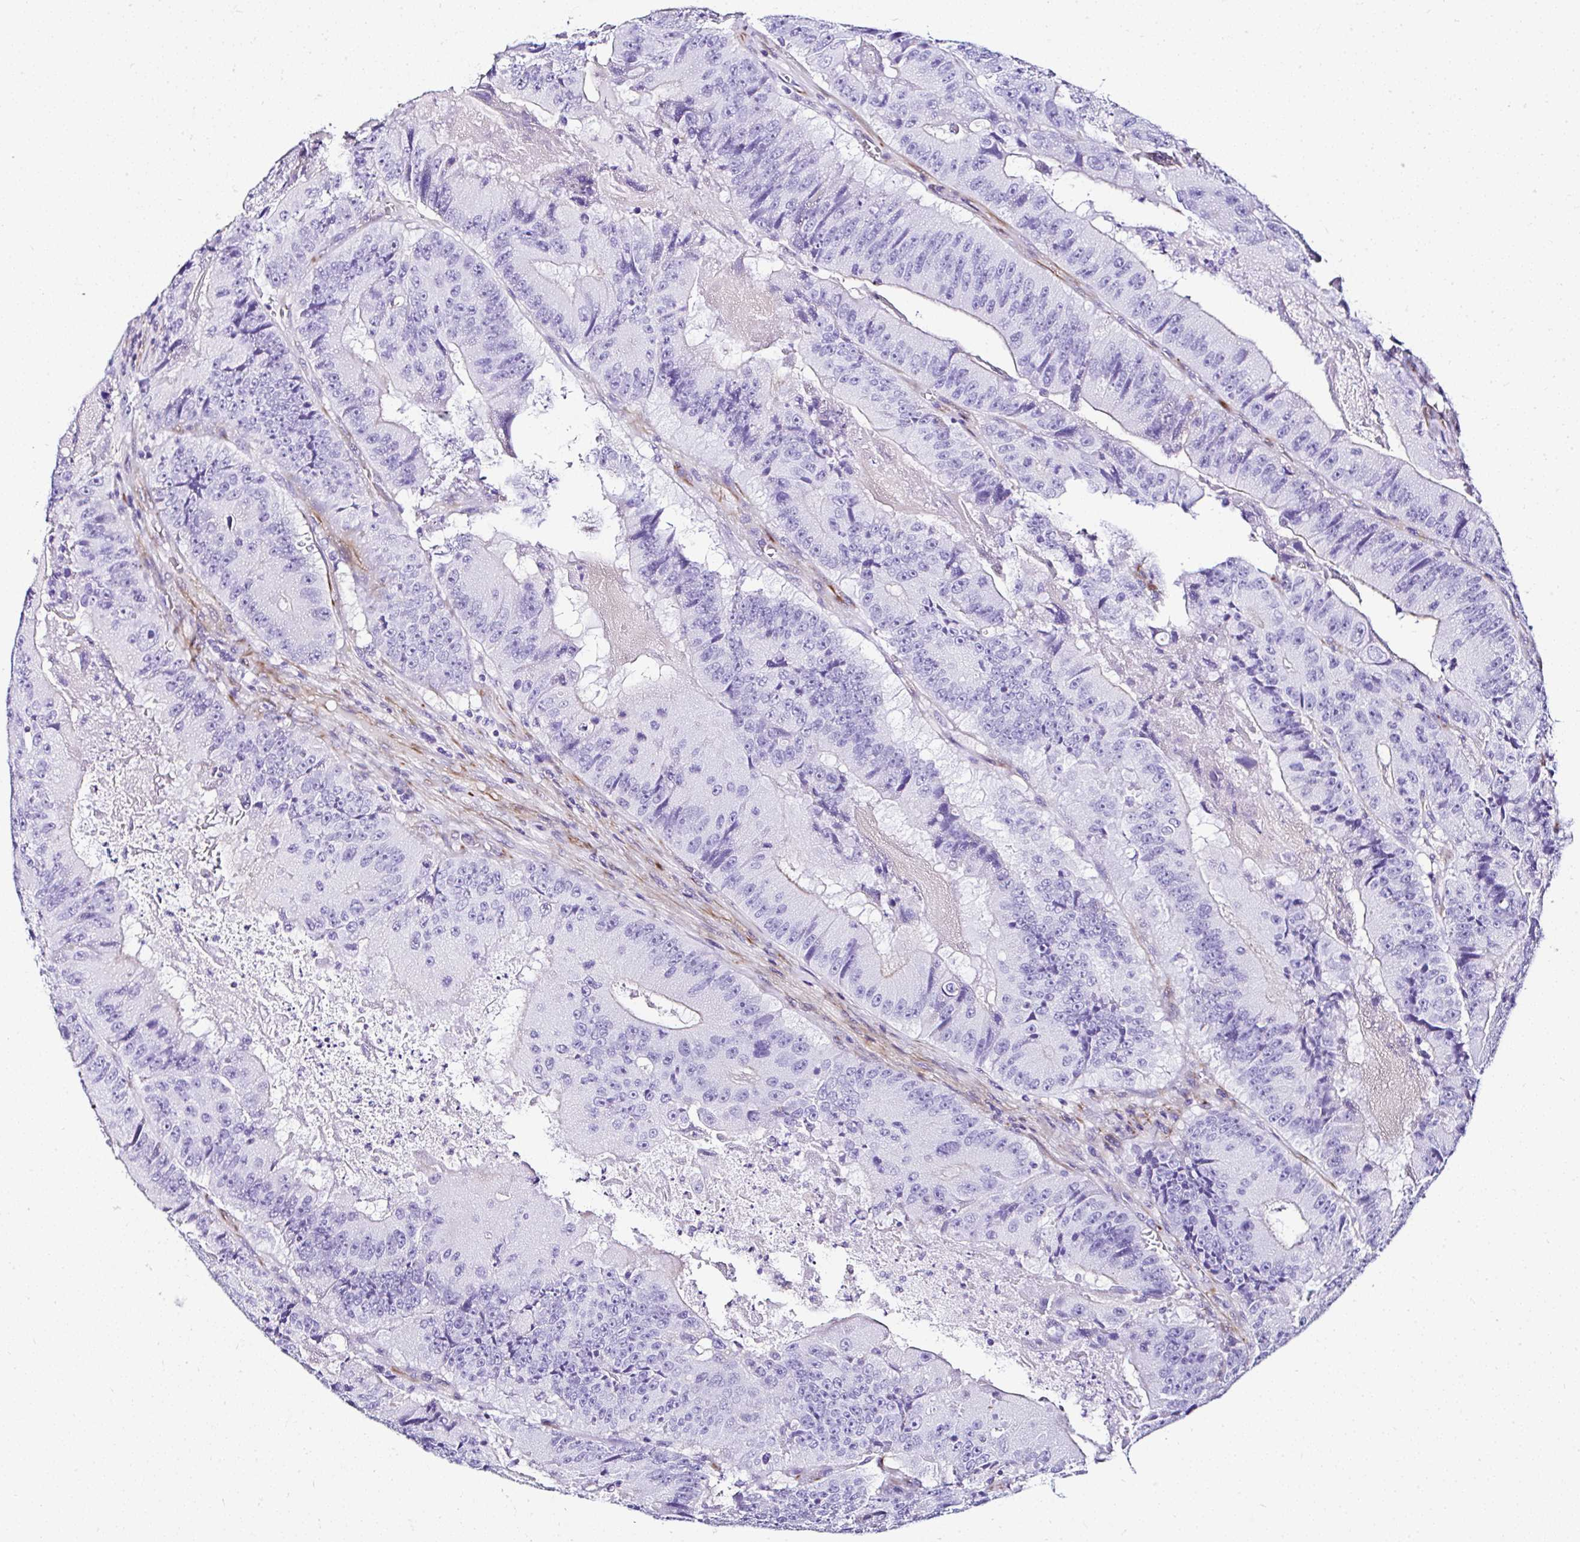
{"staining": {"intensity": "negative", "quantity": "none", "location": "none"}, "tissue": "colorectal cancer", "cell_type": "Tumor cells", "image_type": "cancer", "snomed": [{"axis": "morphology", "description": "Adenocarcinoma, NOS"}, {"axis": "topography", "description": "Colon"}], "caption": "Photomicrograph shows no significant protein expression in tumor cells of adenocarcinoma (colorectal).", "gene": "DEPDC5", "patient": {"sex": "female", "age": 86}}